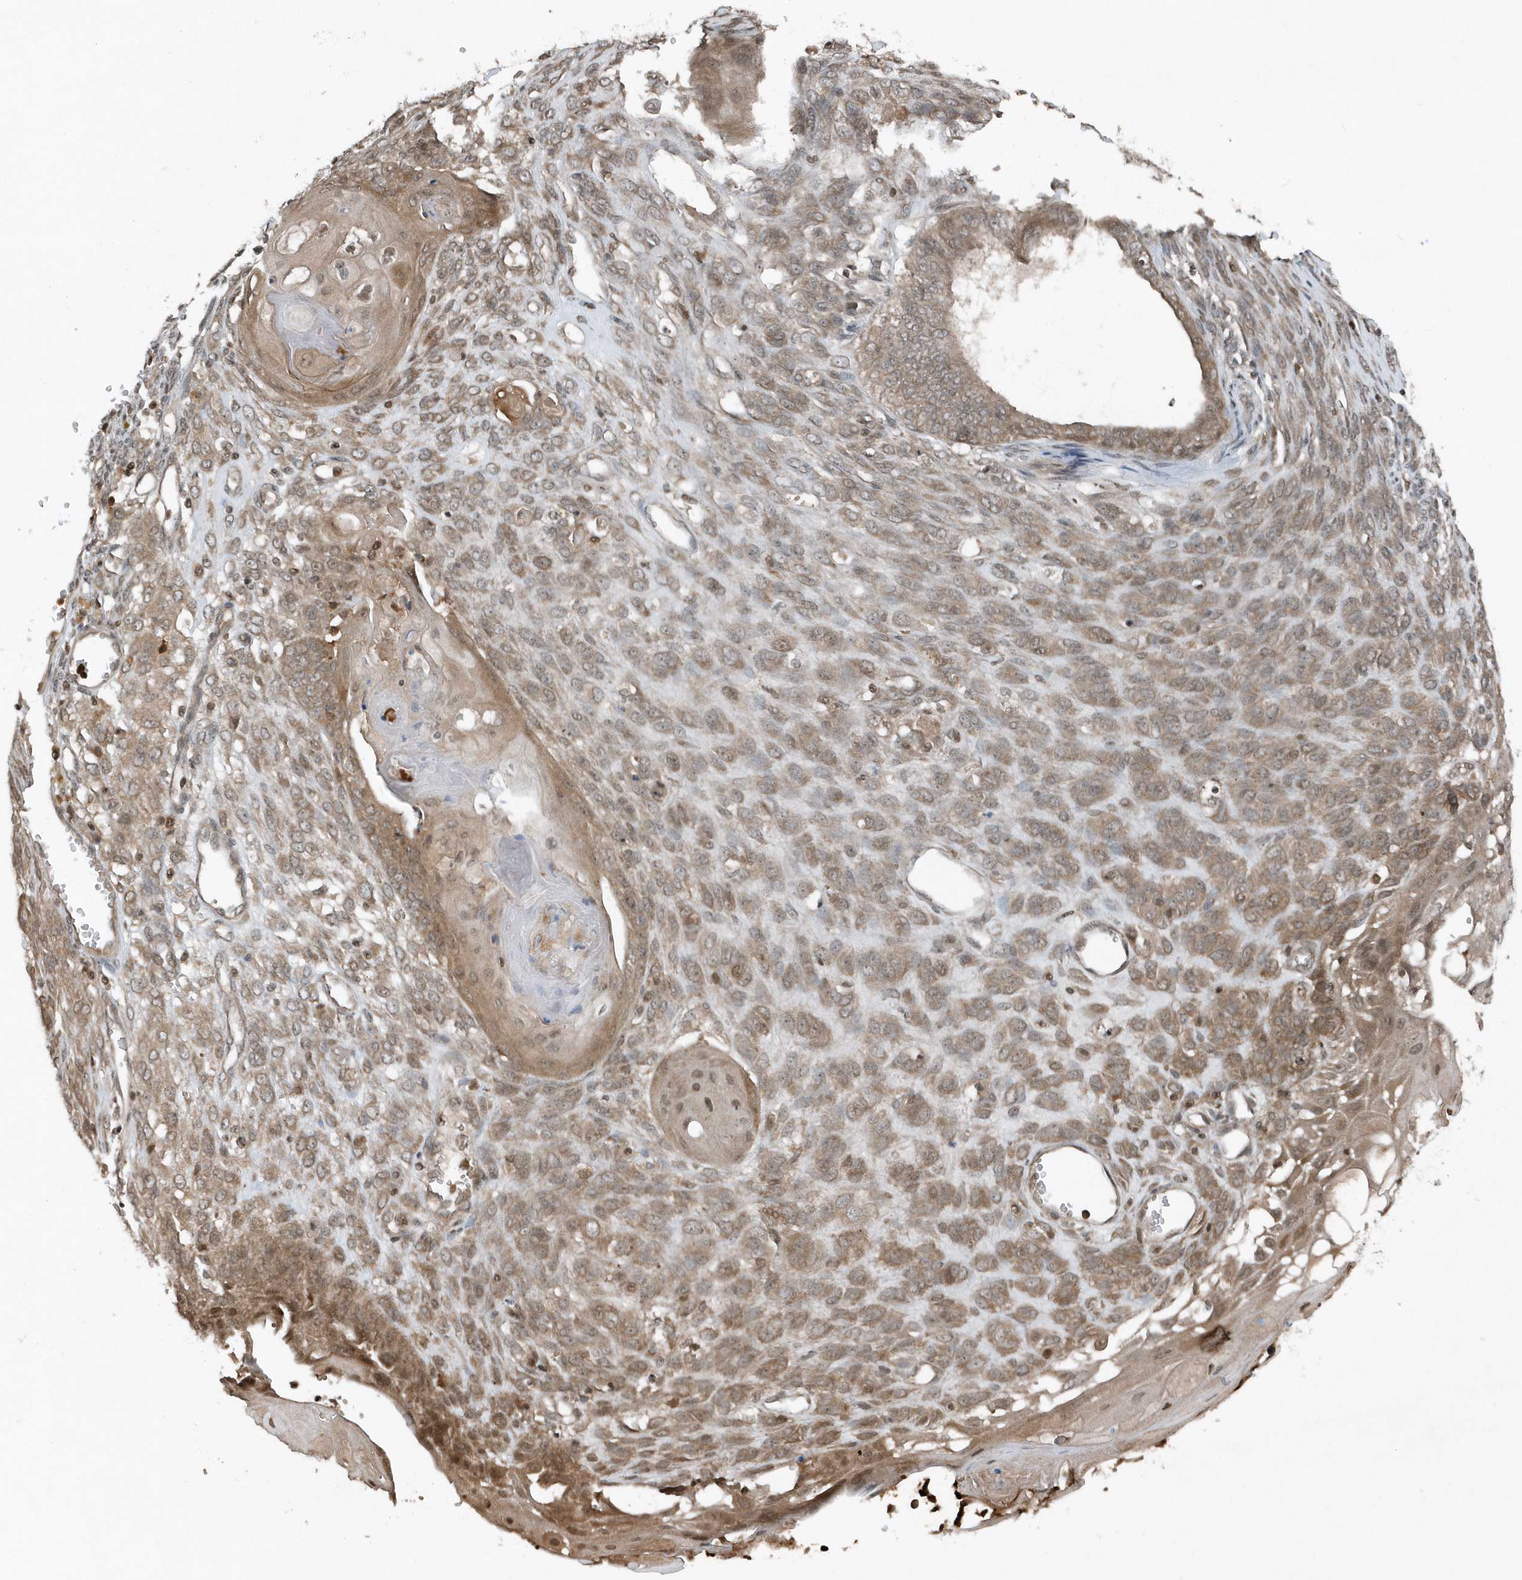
{"staining": {"intensity": "moderate", "quantity": ">75%", "location": "cytoplasmic/membranous"}, "tissue": "endometrial cancer", "cell_type": "Tumor cells", "image_type": "cancer", "snomed": [{"axis": "morphology", "description": "Adenocarcinoma, NOS"}, {"axis": "topography", "description": "Endometrium"}], "caption": "Immunohistochemical staining of human endometrial cancer (adenocarcinoma) exhibits medium levels of moderate cytoplasmic/membranous positivity in approximately >75% of tumor cells. (brown staining indicates protein expression, while blue staining denotes nuclei).", "gene": "EIF2B1", "patient": {"sex": "female", "age": 32}}